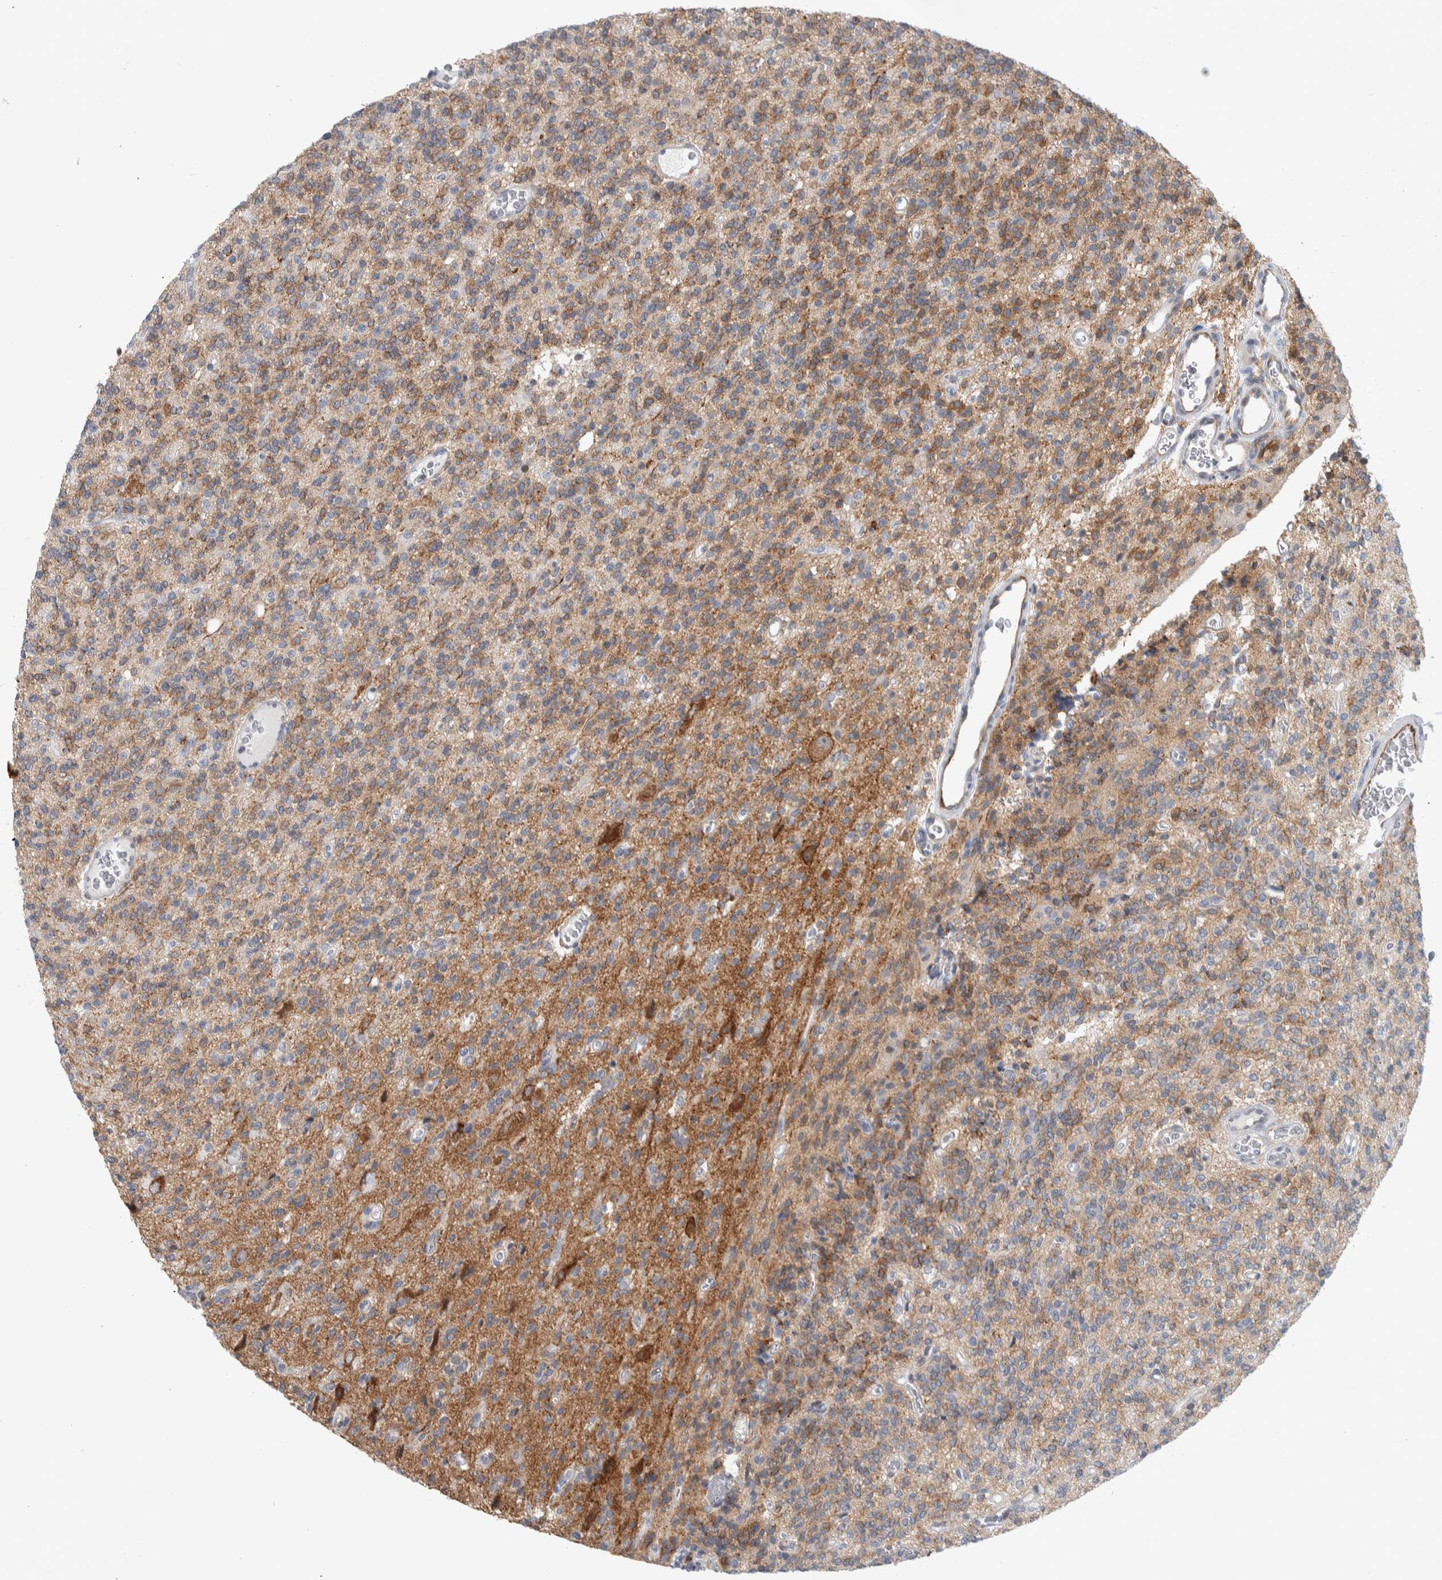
{"staining": {"intensity": "moderate", "quantity": "25%-75%", "location": "cytoplasmic/membranous"}, "tissue": "glioma", "cell_type": "Tumor cells", "image_type": "cancer", "snomed": [{"axis": "morphology", "description": "Glioma, malignant, High grade"}, {"axis": "topography", "description": "Brain"}], "caption": "Approximately 25%-75% of tumor cells in glioma show moderate cytoplasmic/membranous protein staining as visualized by brown immunohistochemical staining.", "gene": "MSL1", "patient": {"sex": "male", "age": 34}}